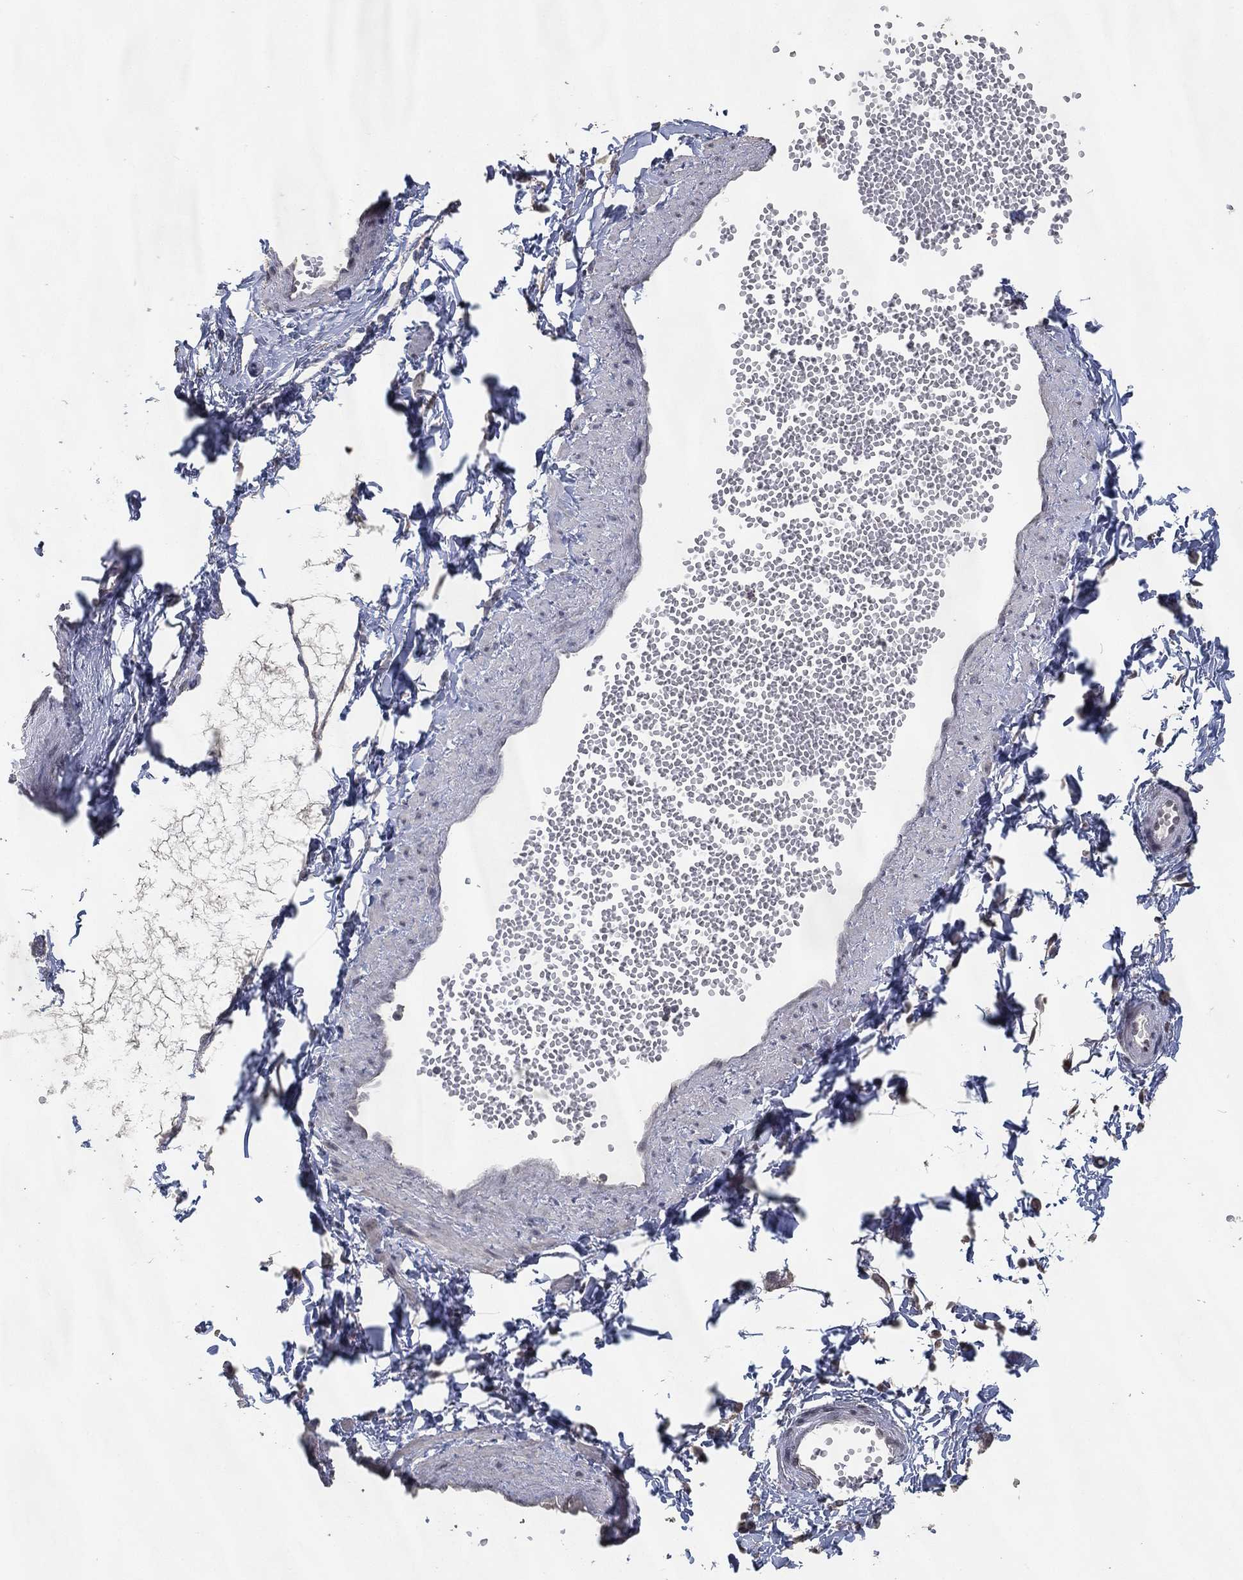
{"staining": {"intensity": "negative", "quantity": "none", "location": "none"}, "tissue": "adipose tissue", "cell_type": "Adipocytes", "image_type": "normal", "snomed": [{"axis": "morphology", "description": "Normal tissue, NOS"}, {"axis": "topography", "description": "Smooth muscle"}, {"axis": "topography", "description": "Peripheral nerve tissue"}], "caption": "A histopathology image of adipose tissue stained for a protein exhibits no brown staining in adipocytes.", "gene": "DSG1", "patient": {"sex": "male", "age": 22}}